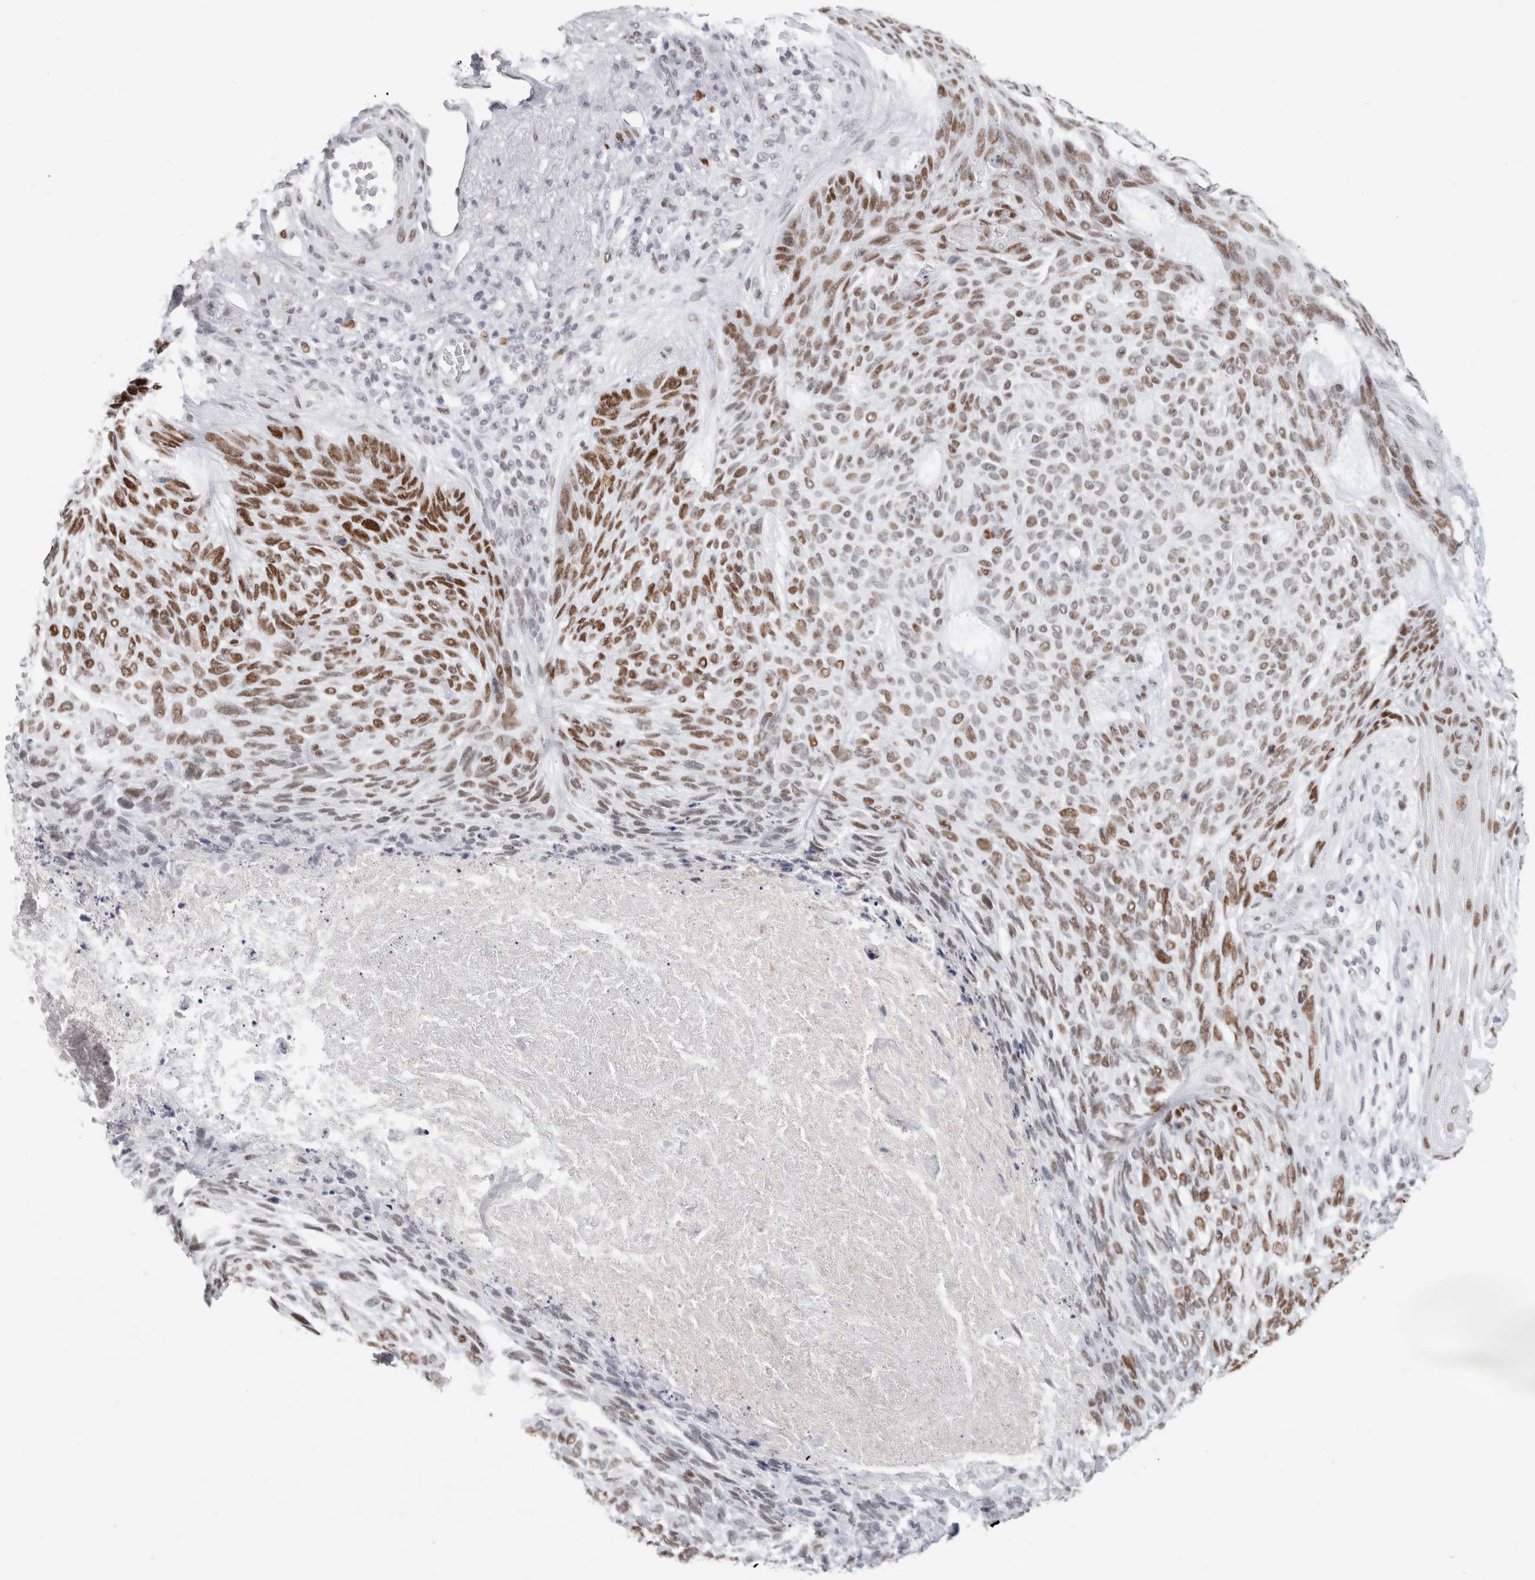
{"staining": {"intensity": "moderate", "quantity": ">75%", "location": "nuclear"}, "tissue": "skin cancer", "cell_type": "Tumor cells", "image_type": "cancer", "snomed": [{"axis": "morphology", "description": "Basal cell carcinoma"}, {"axis": "topography", "description": "Skin"}], "caption": "Skin cancer (basal cell carcinoma) stained for a protein (brown) exhibits moderate nuclear positive positivity in approximately >75% of tumor cells.", "gene": "SMARCC1", "patient": {"sex": "male", "age": 55}}